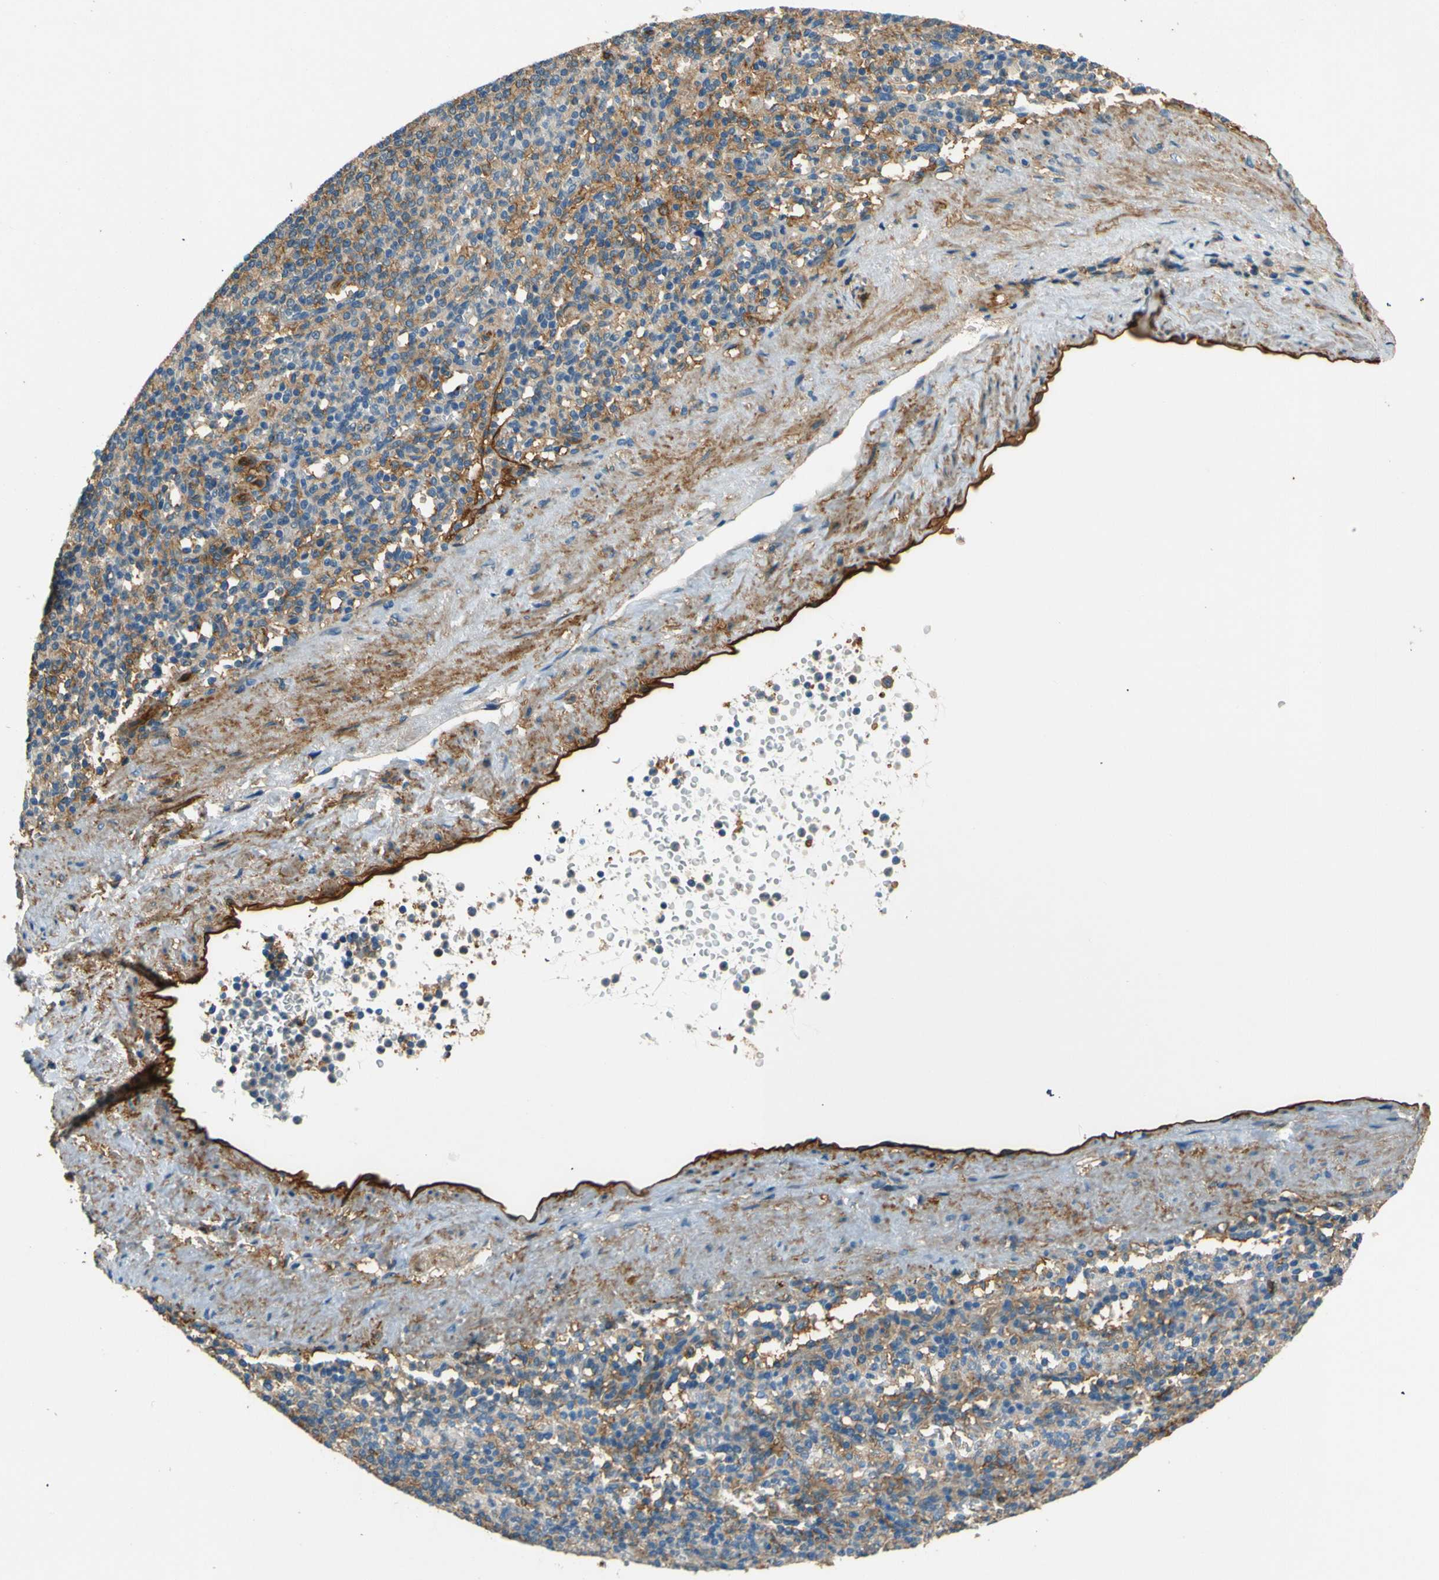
{"staining": {"intensity": "moderate", "quantity": "25%-75%", "location": "cytoplasmic/membranous"}, "tissue": "spleen", "cell_type": "Cells in red pulp", "image_type": "normal", "snomed": [{"axis": "morphology", "description": "Normal tissue, NOS"}, {"axis": "topography", "description": "Spleen"}], "caption": "An image of human spleen stained for a protein exhibits moderate cytoplasmic/membranous brown staining in cells in red pulp. The staining was performed using DAB, with brown indicating positive protein expression. Nuclei are stained blue with hematoxylin.", "gene": "ENTPD1", "patient": {"sex": "female", "age": 74}}